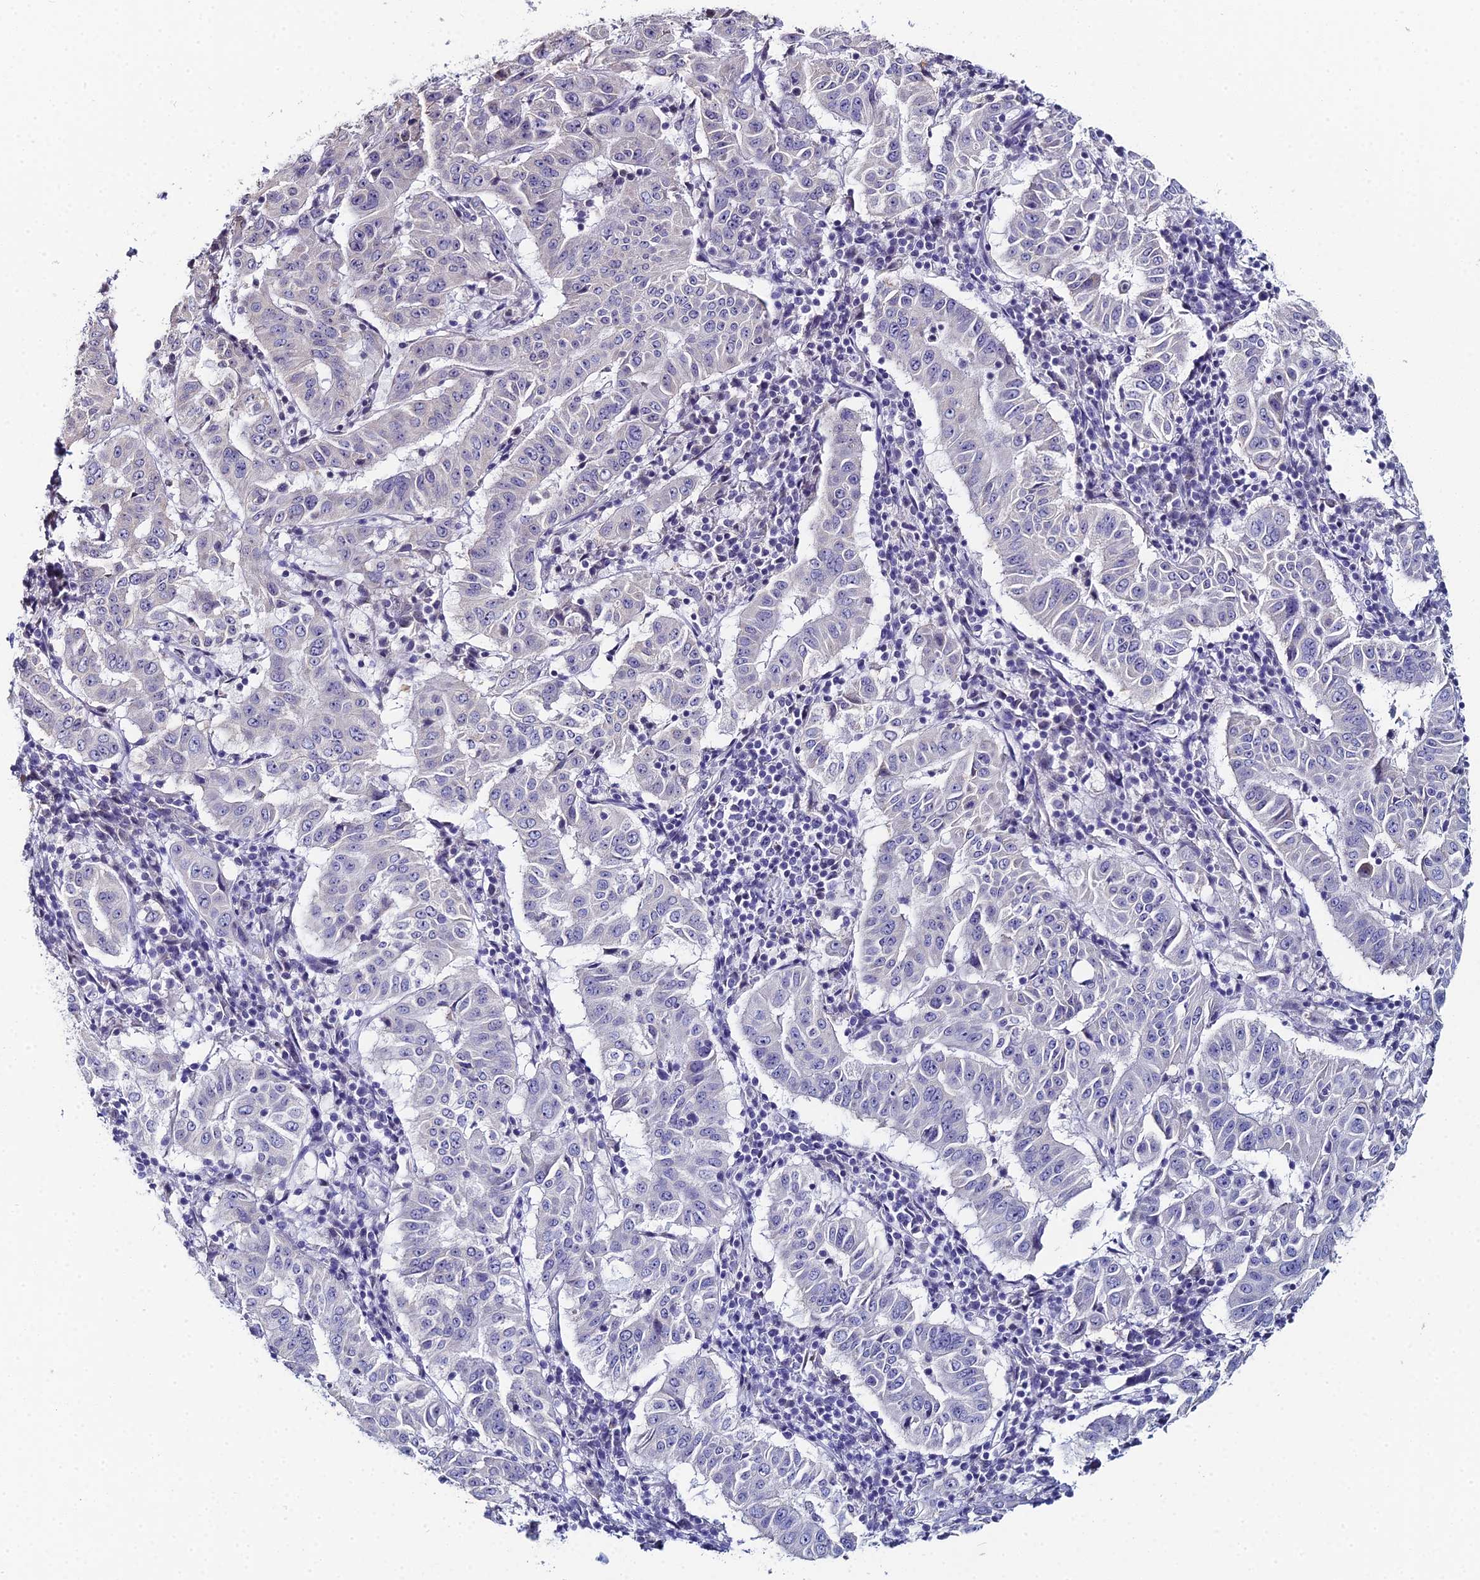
{"staining": {"intensity": "negative", "quantity": "none", "location": "none"}, "tissue": "pancreatic cancer", "cell_type": "Tumor cells", "image_type": "cancer", "snomed": [{"axis": "morphology", "description": "Adenocarcinoma, NOS"}, {"axis": "topography", "description": "Pancreas"}], "caption": "The immunohistochemistry (IHC) histopathology image has no significant positivity in tumor cells of pancreatic cancer tissue.", "gene": "PRR22", "patient": {"sex": "male", "age": 63}}